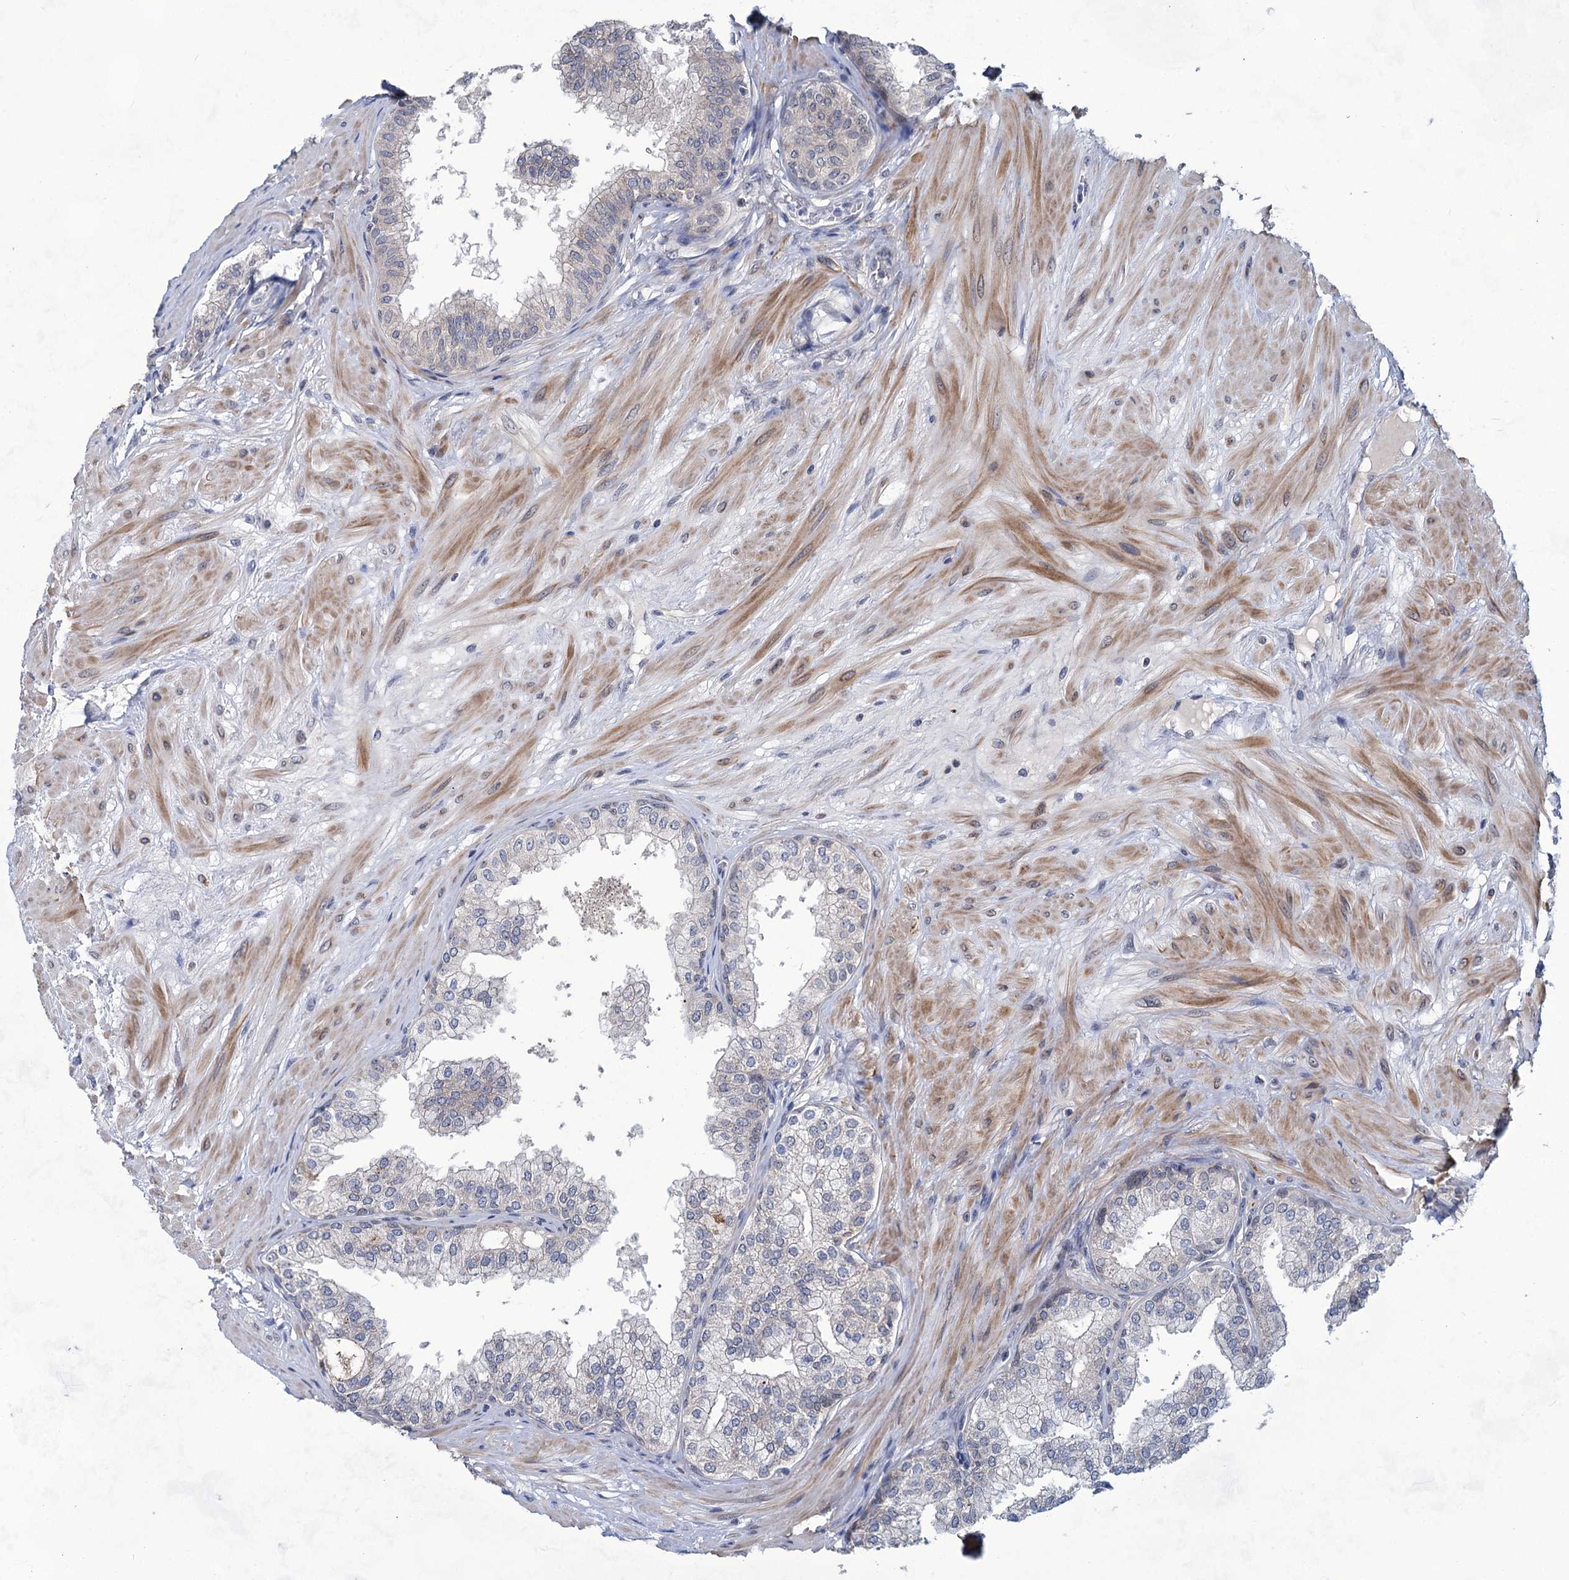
{"staining": {"intensity": "moderate", "quantity": "<25%", "location": "cytoplasmic/membranous"}, "tissue": "prostate", "cell_type": "Glandular cells", "image_type": "normal", "snomed": [{"axis": "morphology", "description": "Normal tissue, NOS"}, {"axis": "topography", "description": "Prostate"}], "caption": "Brown immunohistochemical staining in unremarkable prostate demonstrates moderate cytoplasmic/membranous positivity in about <25% of glandular cells. (brown staining indicates protein expression, while blue staining denotes nuclei).", "gene": "TTC17", "patient": {"sex": "male", "age": 60}}